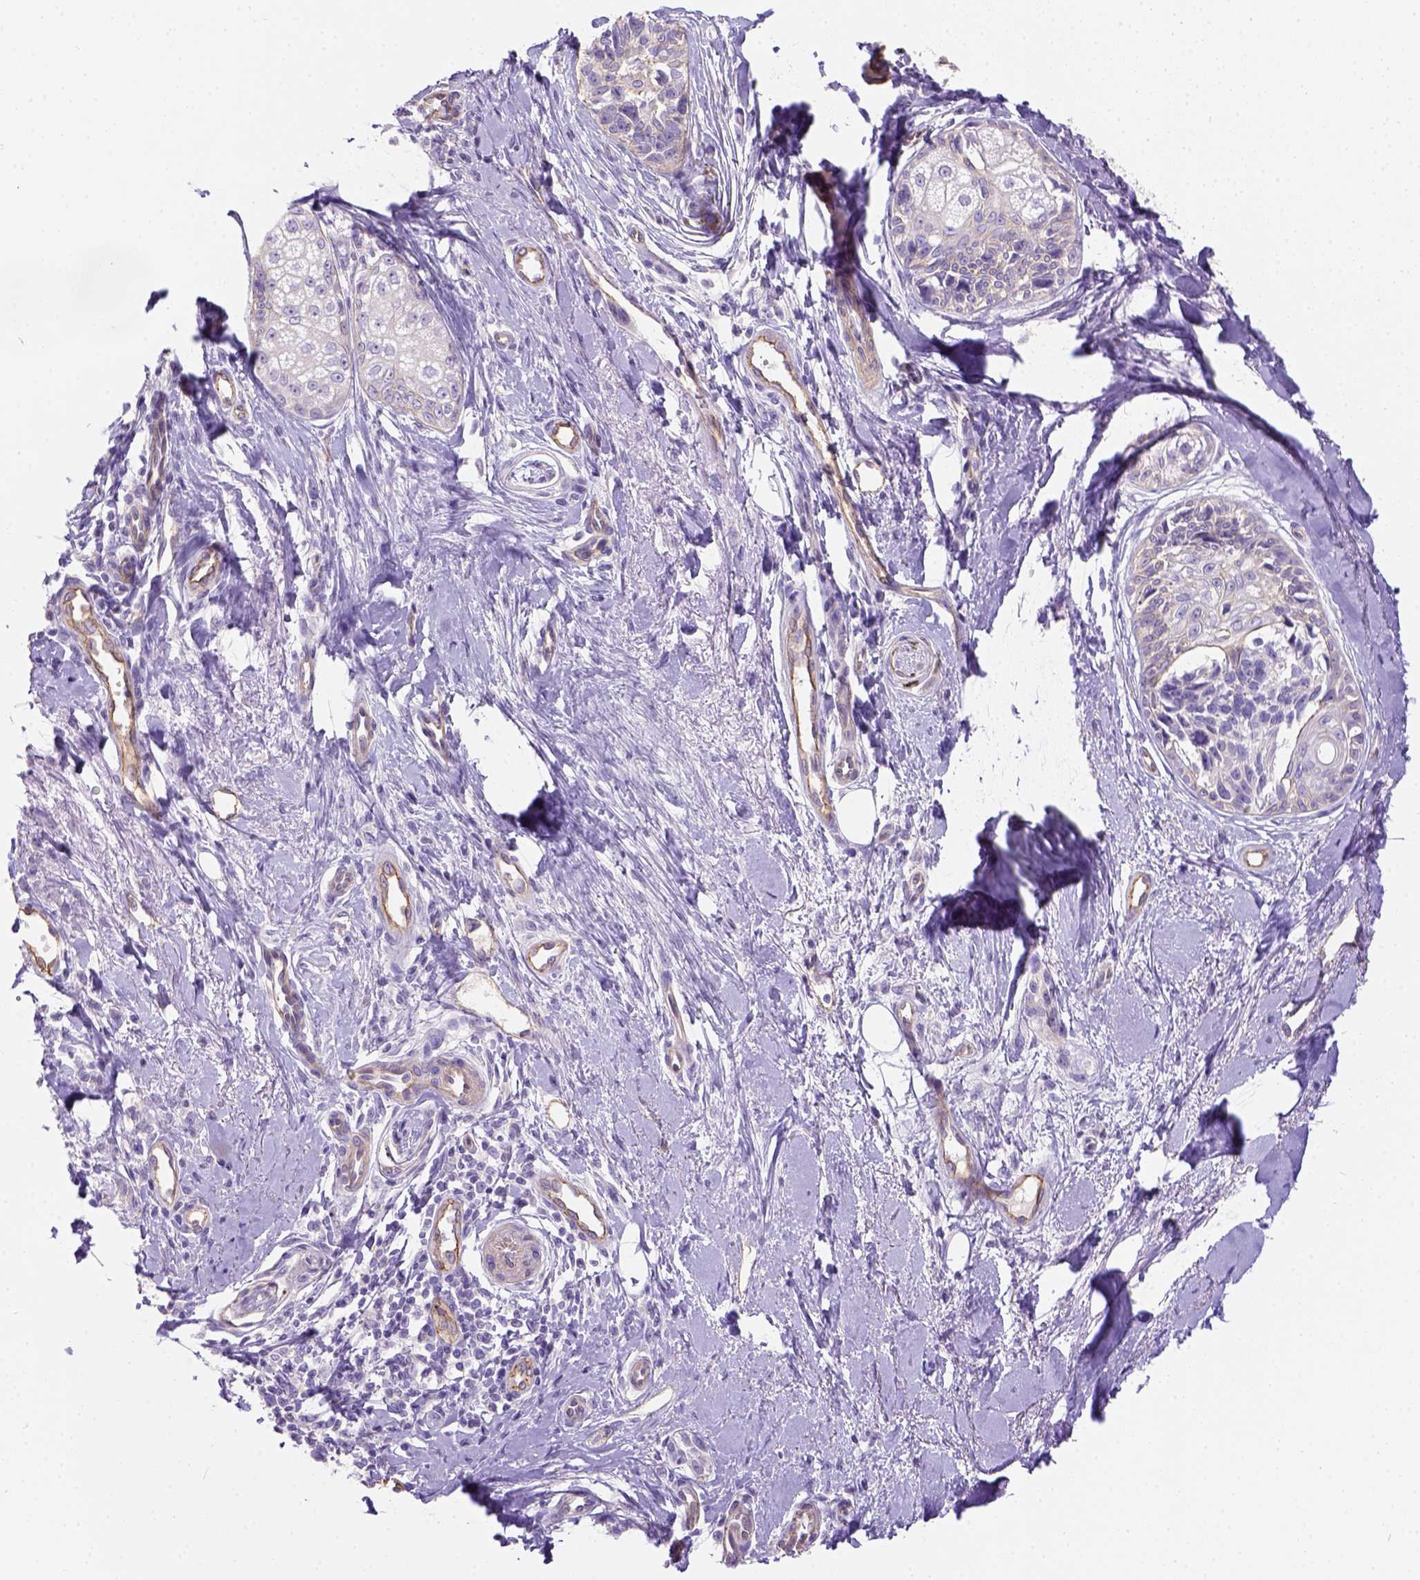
{"staining": {"intensity": "negative", "quantity": "none", "location": "none"}, "tissue": "melanoma", "cell_type": "Tumor cells", "image_type": "cancer", "snomed": [{"axis": "morphology", "description": "Malignant melanoma, NOS"}, {"axis": "topography", "description": "Skin"}], "caption": "This is an immunohistochemistry (IHC) histopathology image of human malignant melanoma. There is no positivity in tumor cells.", "gene": "PHF7", "patient": {"sex": "female", "age": 86}}